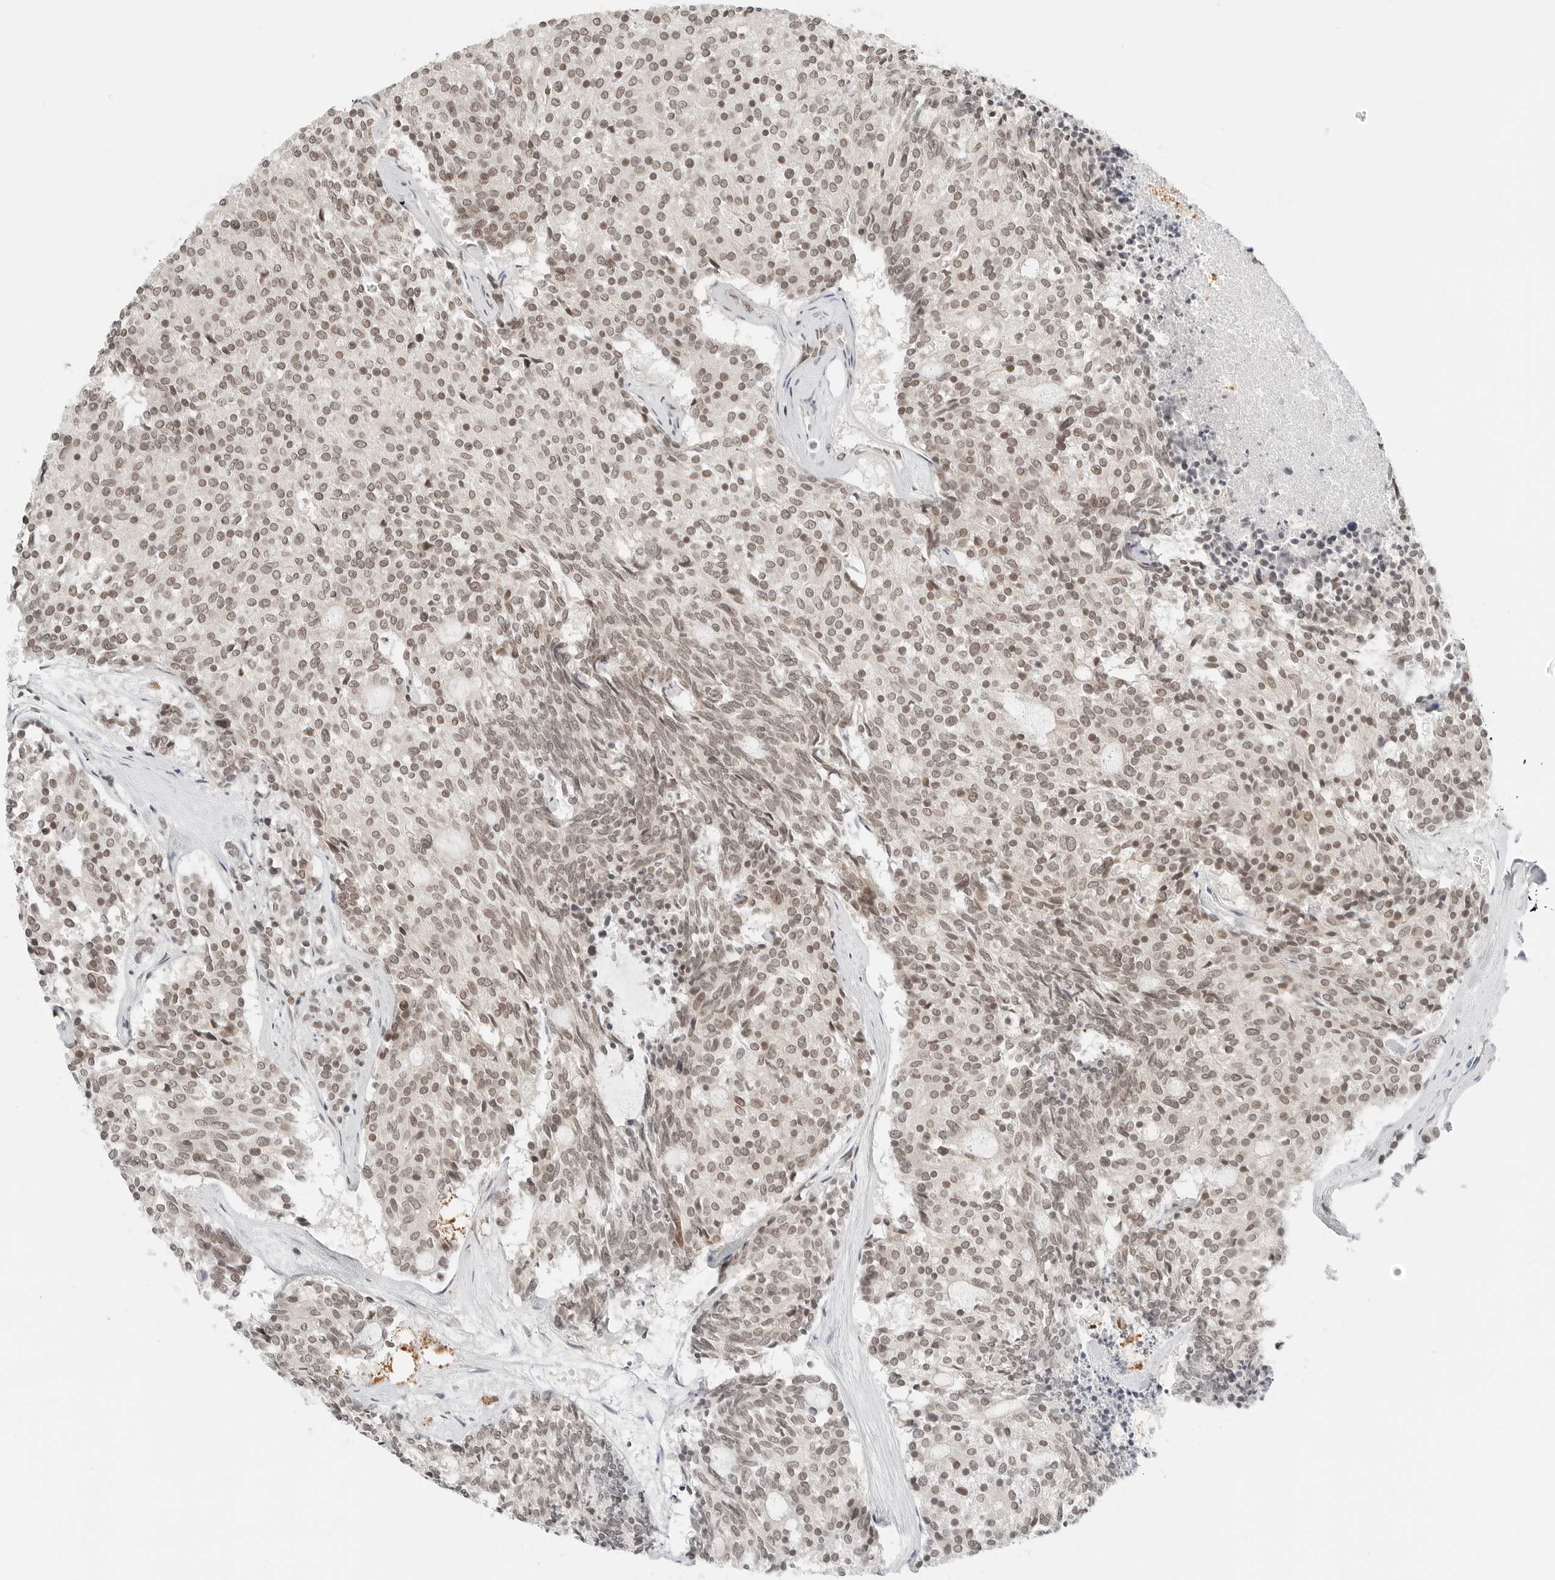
{"staining": {"intensity": "moderate", "quantity": ">75%", "location": "nuclear"}, "tissue": "carcinoid", "cell_type": "Tumor cells", "image_type": "cancer", "snomed": [{"axis": "morphology", "description": "Carcinoid, malignant, NOS"}, {"axis": "topography", "description": "Pancreas"}], "caption": "A high-resolution micrograph shows immunohistochemistry (IHC) staining of carcinoid (malignant), which shows moderate nuclear positivity in approximately >75% of tumor cells. (Brightfield microscopy of DAB IHC at high magnification).", "gene": "CRTC2", "patient": {"sex": "female", "age": 54}}